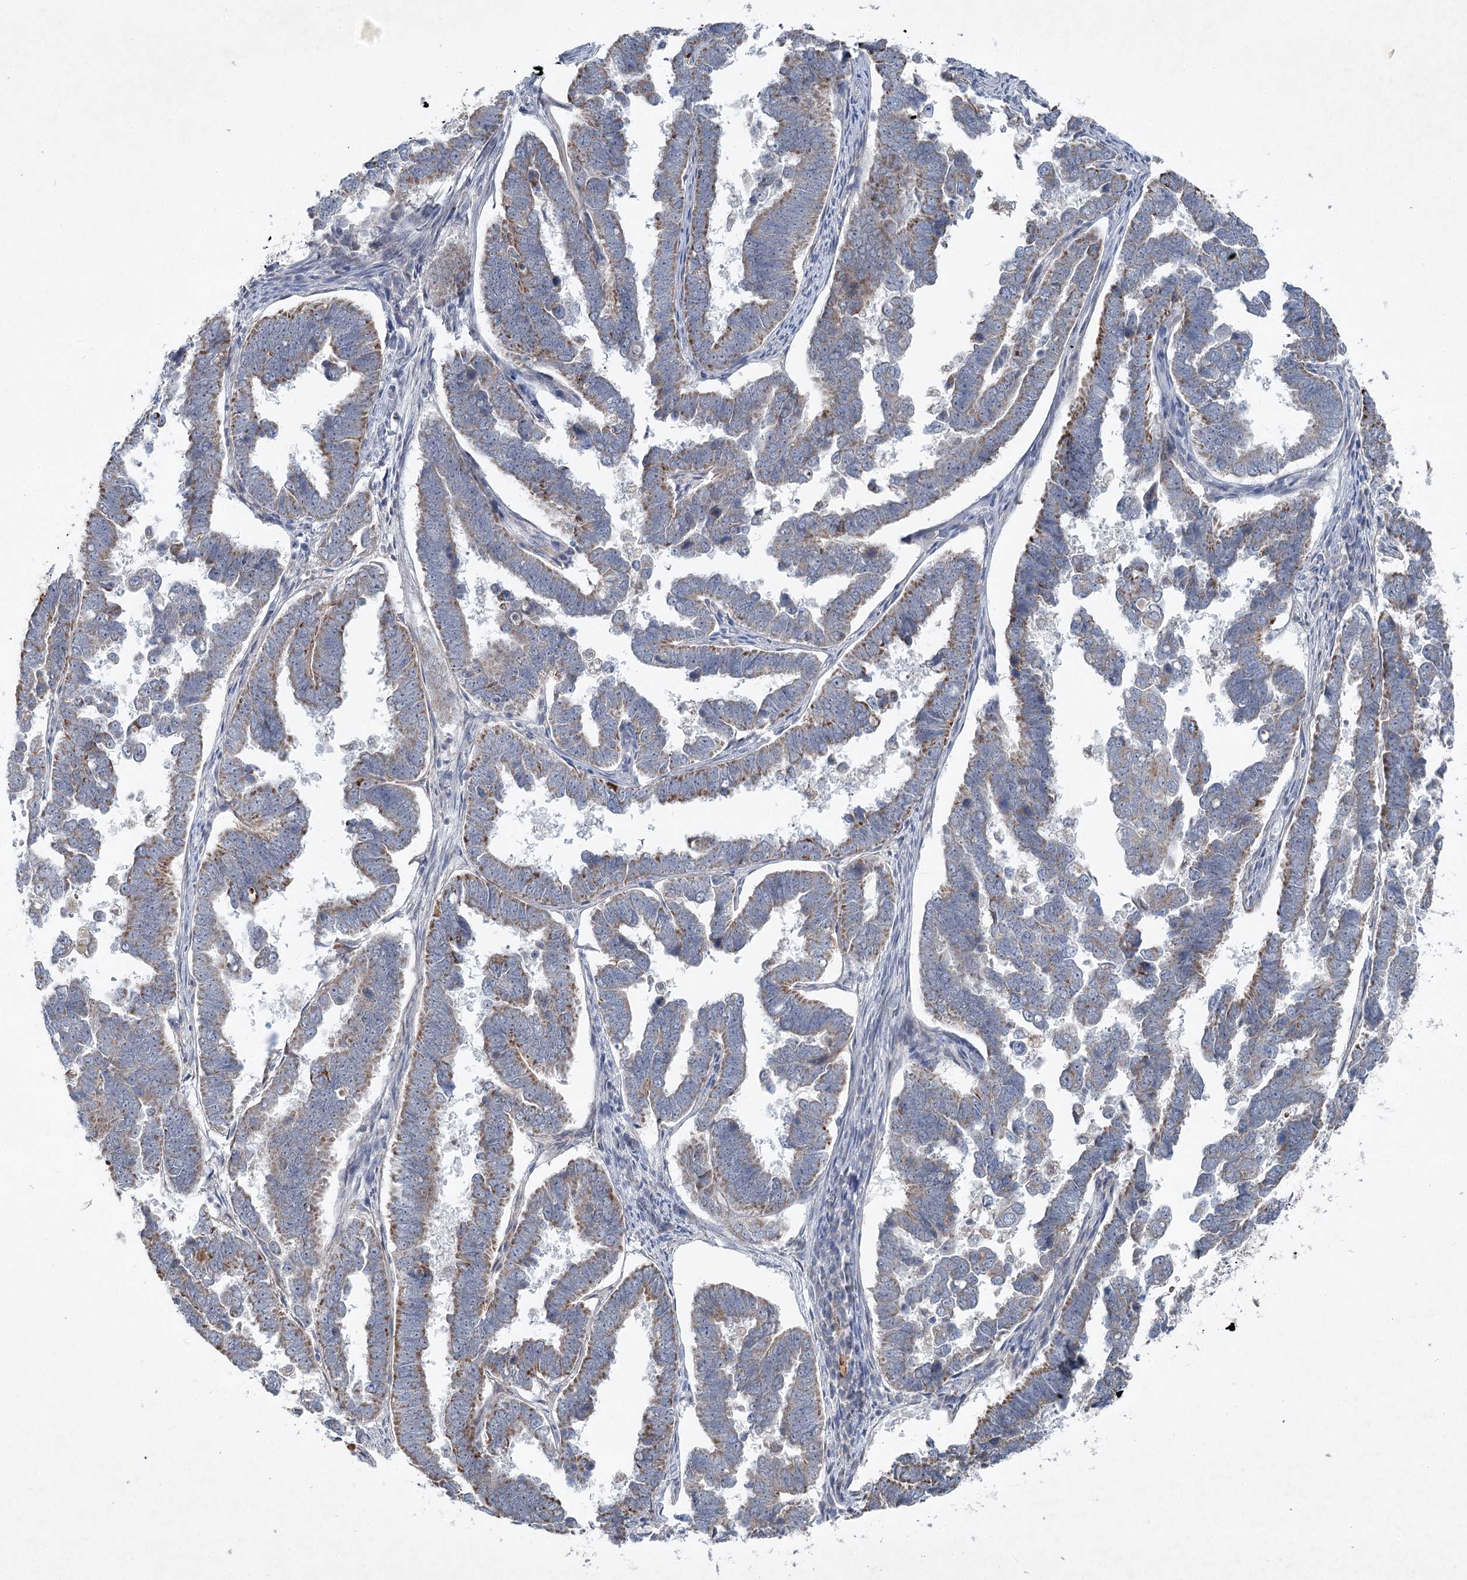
{"staining": {"intensity": "moderate", "quantity": "25%-75%", "location": "cytoplasmic/membranous"}, "tissue": "endometrial cancer", "cell_type": "Tumor cells", "image_type": "cancer", "snomed": [{"axis": "morphology", "description": "Adenocarcinoma, NOS"}, {"axis": "topography", "description": "Endometrium"}], "caption": "About 25%-75% of tumor cells in endometrial cancer demonstrate moderate cytoplasmic/membranous protein positivity as visualized by brown immunohistochemical staining.", "gene": "PLA2G12A", "patient": {"sex": "female", "age": 75}}